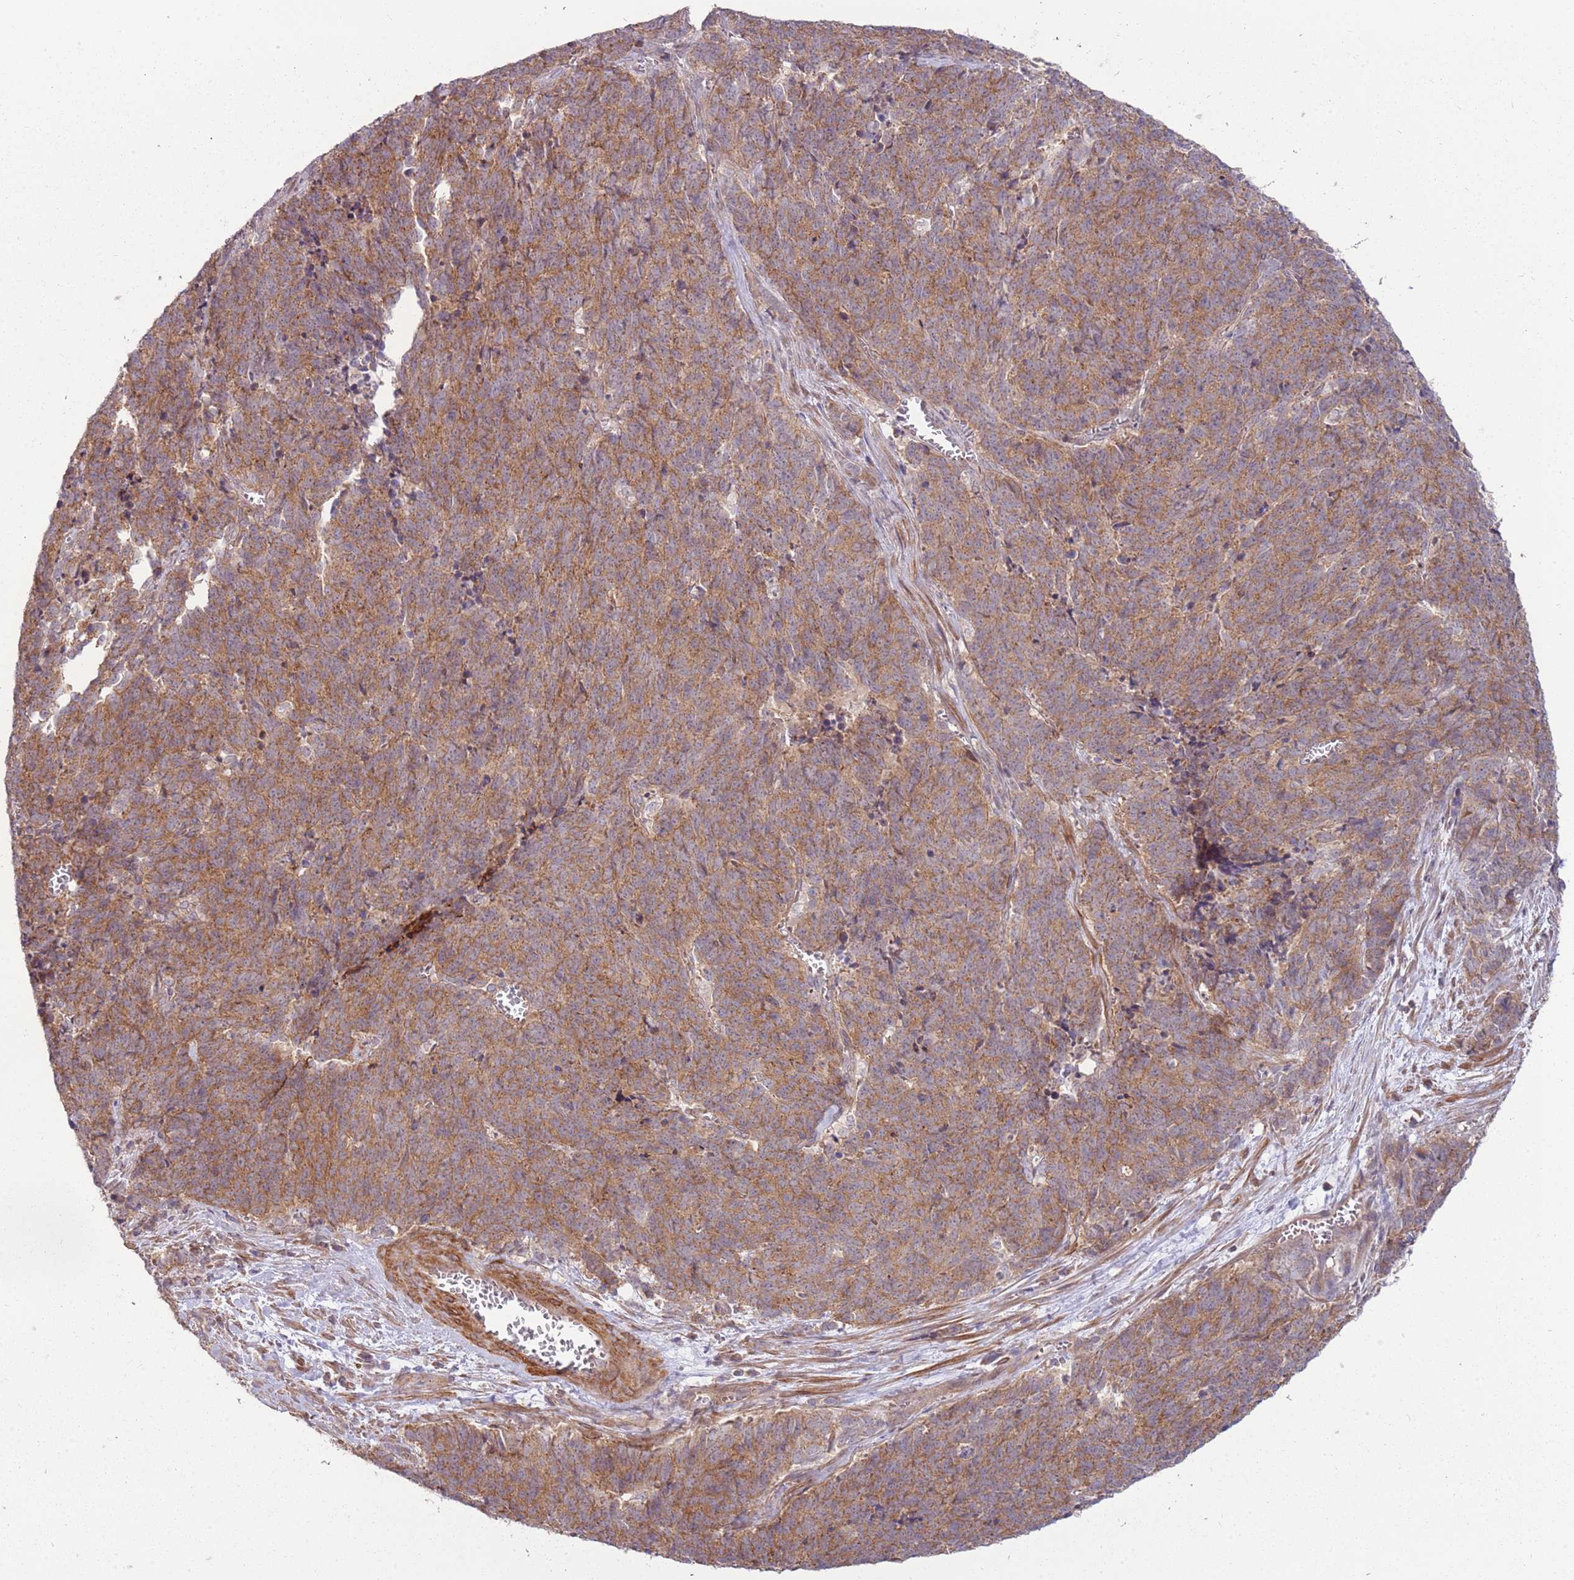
{"staining": {"intensity": "moderate", "quantity": ">75%", "location": "cytoplasmic/membranous"}, "tissue": "cervical cancer", "cell_type": "Tumor cells", "image_type": "cancer", "snomed": [{"axis": "morphology", "description": "Squamous cell carcinoma, NOS"}, {"axis": "topography", "description": "Cervix"}], "caption": "Immunohistochemistry photomicrograph of neoplastic tissue: squamous cell carcinoma (cervical) stained using immunohistochemistry displays medium levels of moderate protein expression localized specifically in the cytoplasmic/membranous of tumor cells, appearing as a cytoplasmic/membranous brown color.", "gene": "SPATA31D1", "patient": {"sex": "female", "age": 29}}